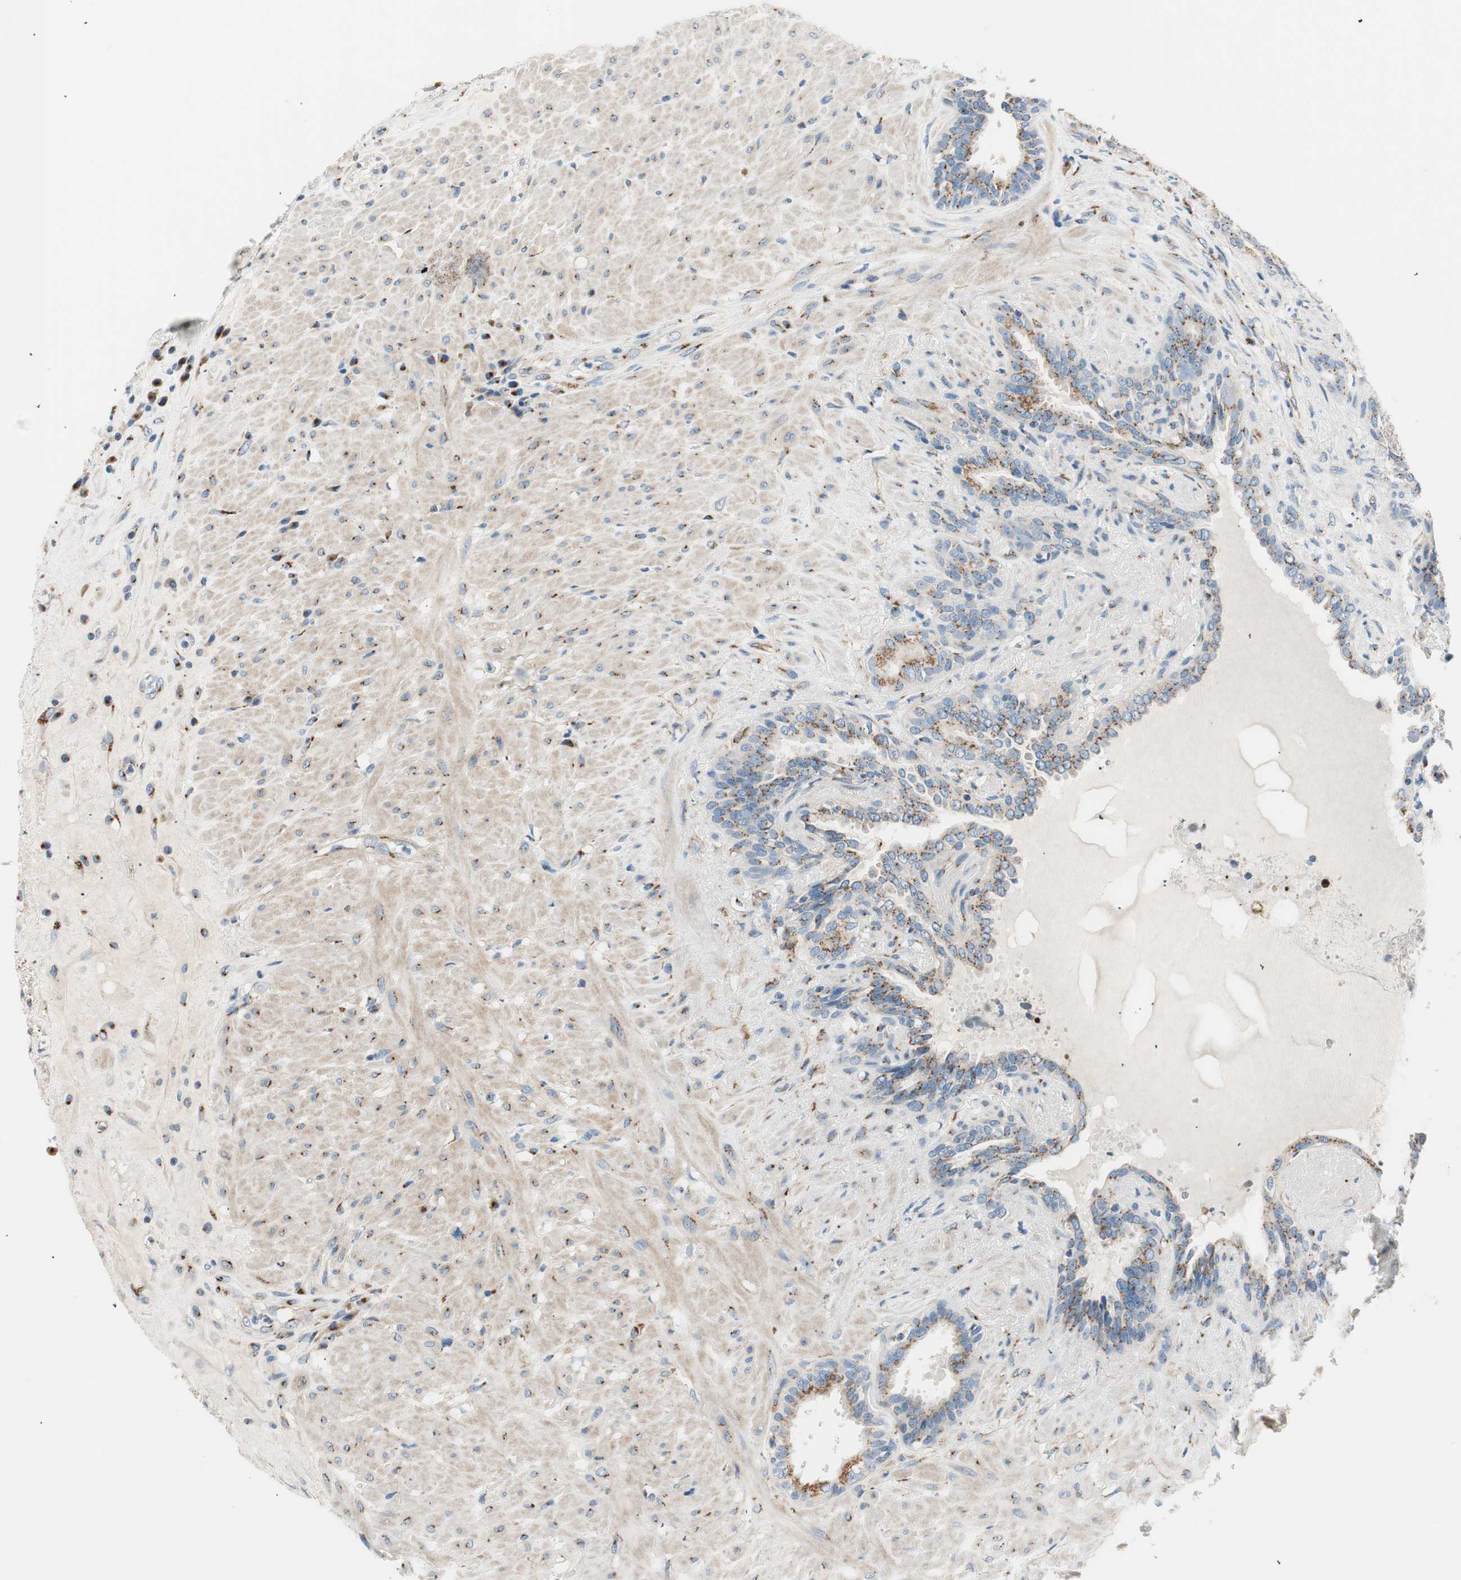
{"staining": {"intensity": "strong", "quantity": ">75%", "location": "cytoplasmic/membranous"}, "tissue": "seminal vesicle", "cell_type": "Glandular cells", "image_type": "normal", "snomed": [{"axis": "morphology", "description": "Normal tissue, NOS"}, {"axis": "topography", "description": "Seminal veicle"}], "caption": "A histopathology image of human seminal vesicle stained for a protein displays strong cytoplasmic/membranous brown staining in glandular cells. (DAB (3,3'-diaminobenzidine) = brown stain, brightfield microscopy at high magnification).", "gene": "TMF1", "patient": {"sex": "male", "age": 61}}